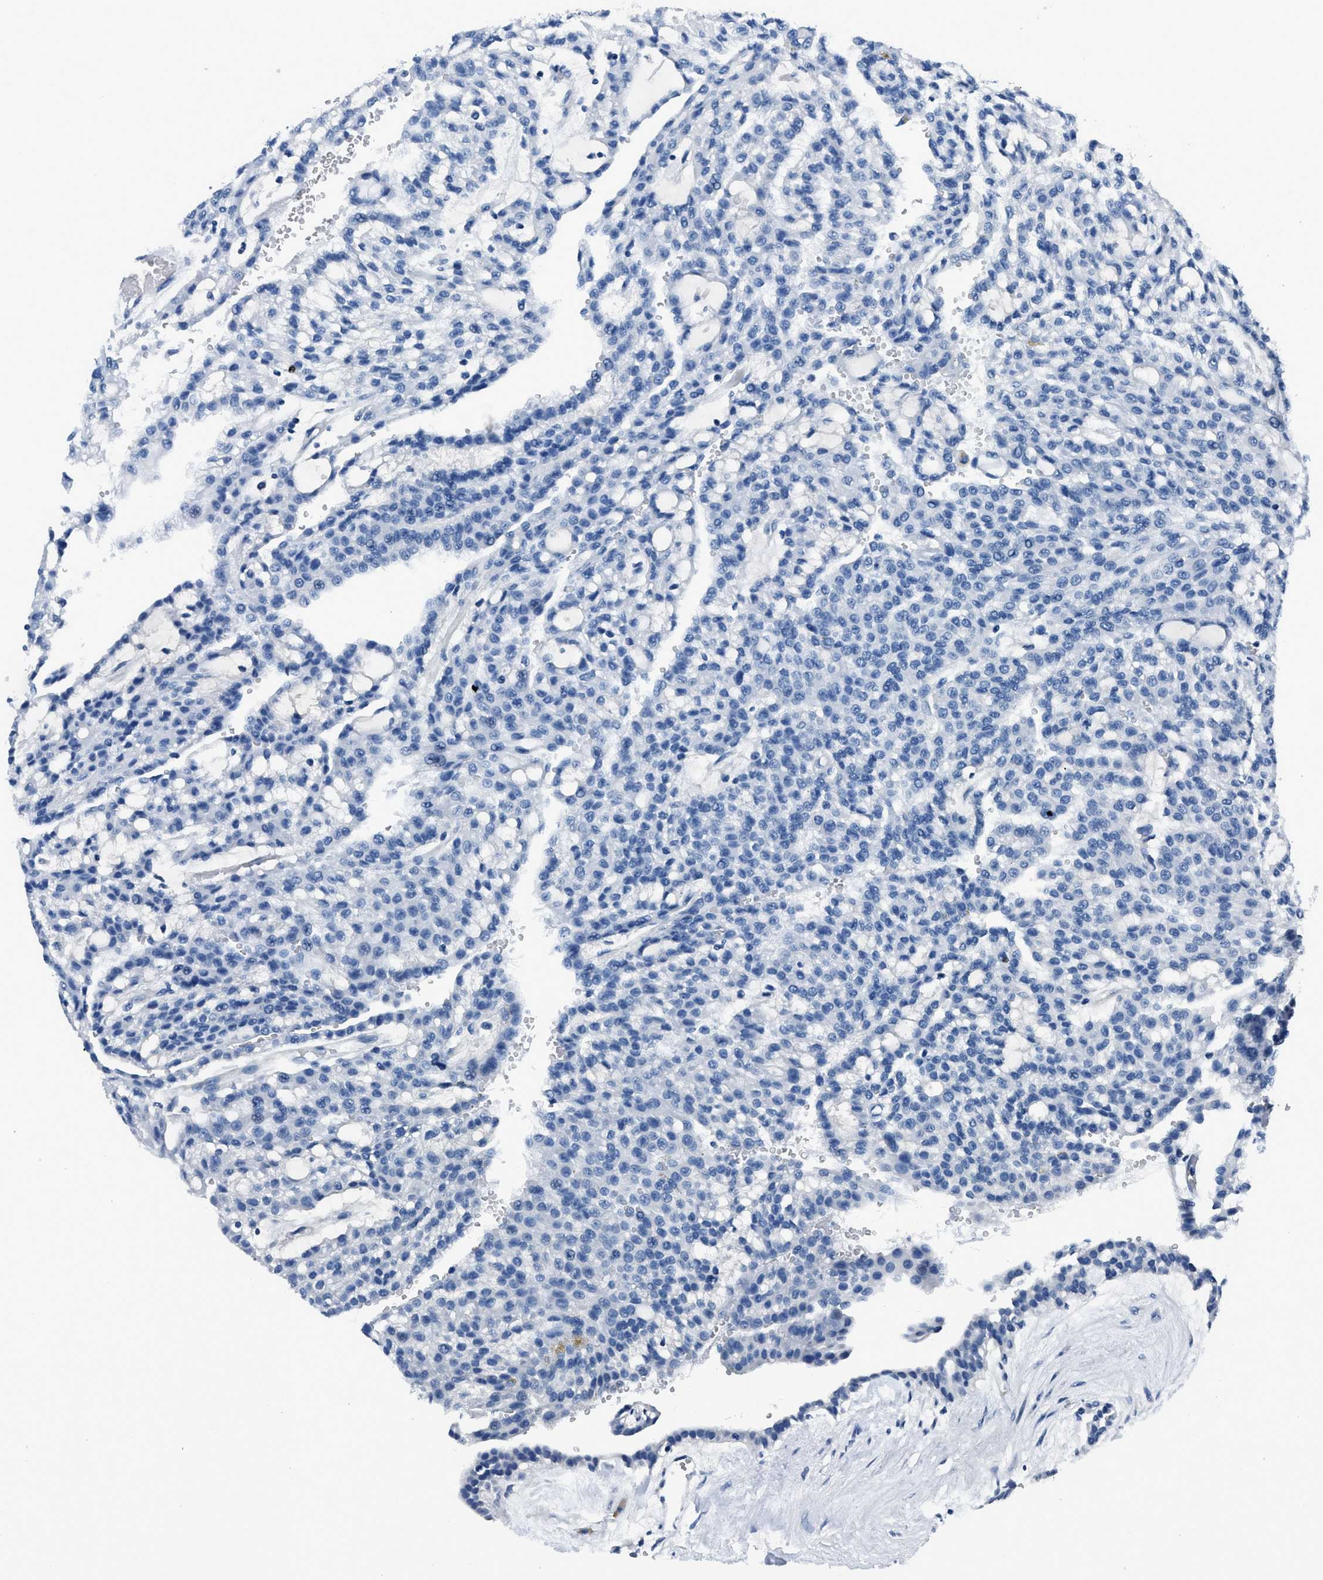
{"staining": {"intensity": "negative", "quantity": "none", "location": "none"}, "tissue": "renal cancer", "cell_type": "Tumor cells", "image_type": "cancer", "snomed": [{"axis": "morphology", "description": "Adenocarcinoma, NOS"}, {"axis": "topography", "description": "Kidney"}], "caption": "Adenocarcinoma (renal) was stained to show a protein in brown. There is no significant expression in tumor cells.", "gene": "GJA3", "patient": {"sex": "male", "age": 63}}